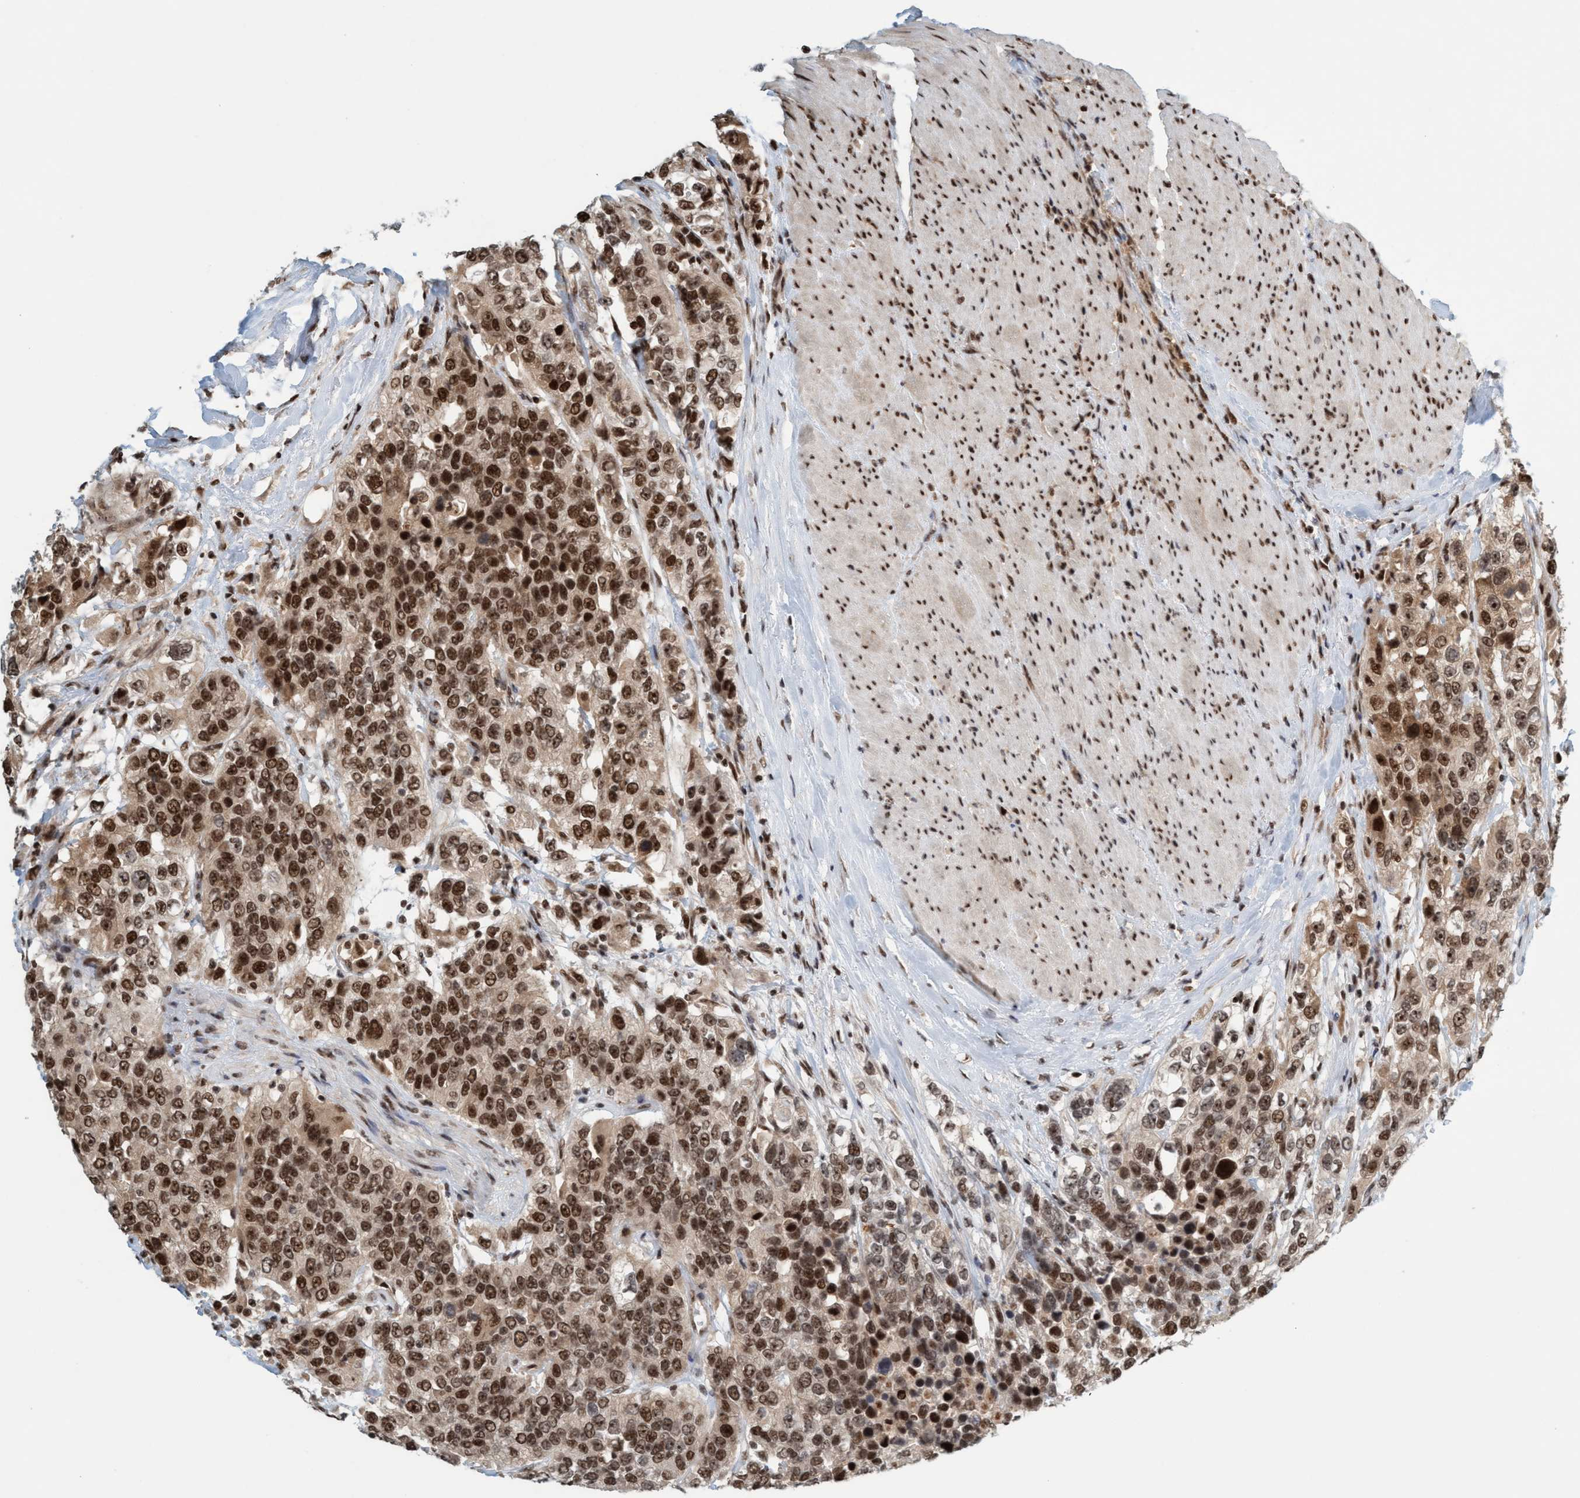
{"staining": {"intensity": "strong", "quantity": ">75%", "location": "nuclear"}, "tissue": "urothelial cancer", "cell_type": "Tumor cells", "image_type": "cancer", "snomed": [{"axis": "morphology", "description": "Urothelial carcinoma, High grade"}, {"axis": "topography", "description": "Urinary bladder"}], "caption": "IHC (DAB (3,3'-diaminobenzidine)) staining of urothelial cancer shows strong nuclear protein expression in approximately >75% of tumor cells.", "gene": "SMCR8", "patient": {"sex": "female", "age": 80}}